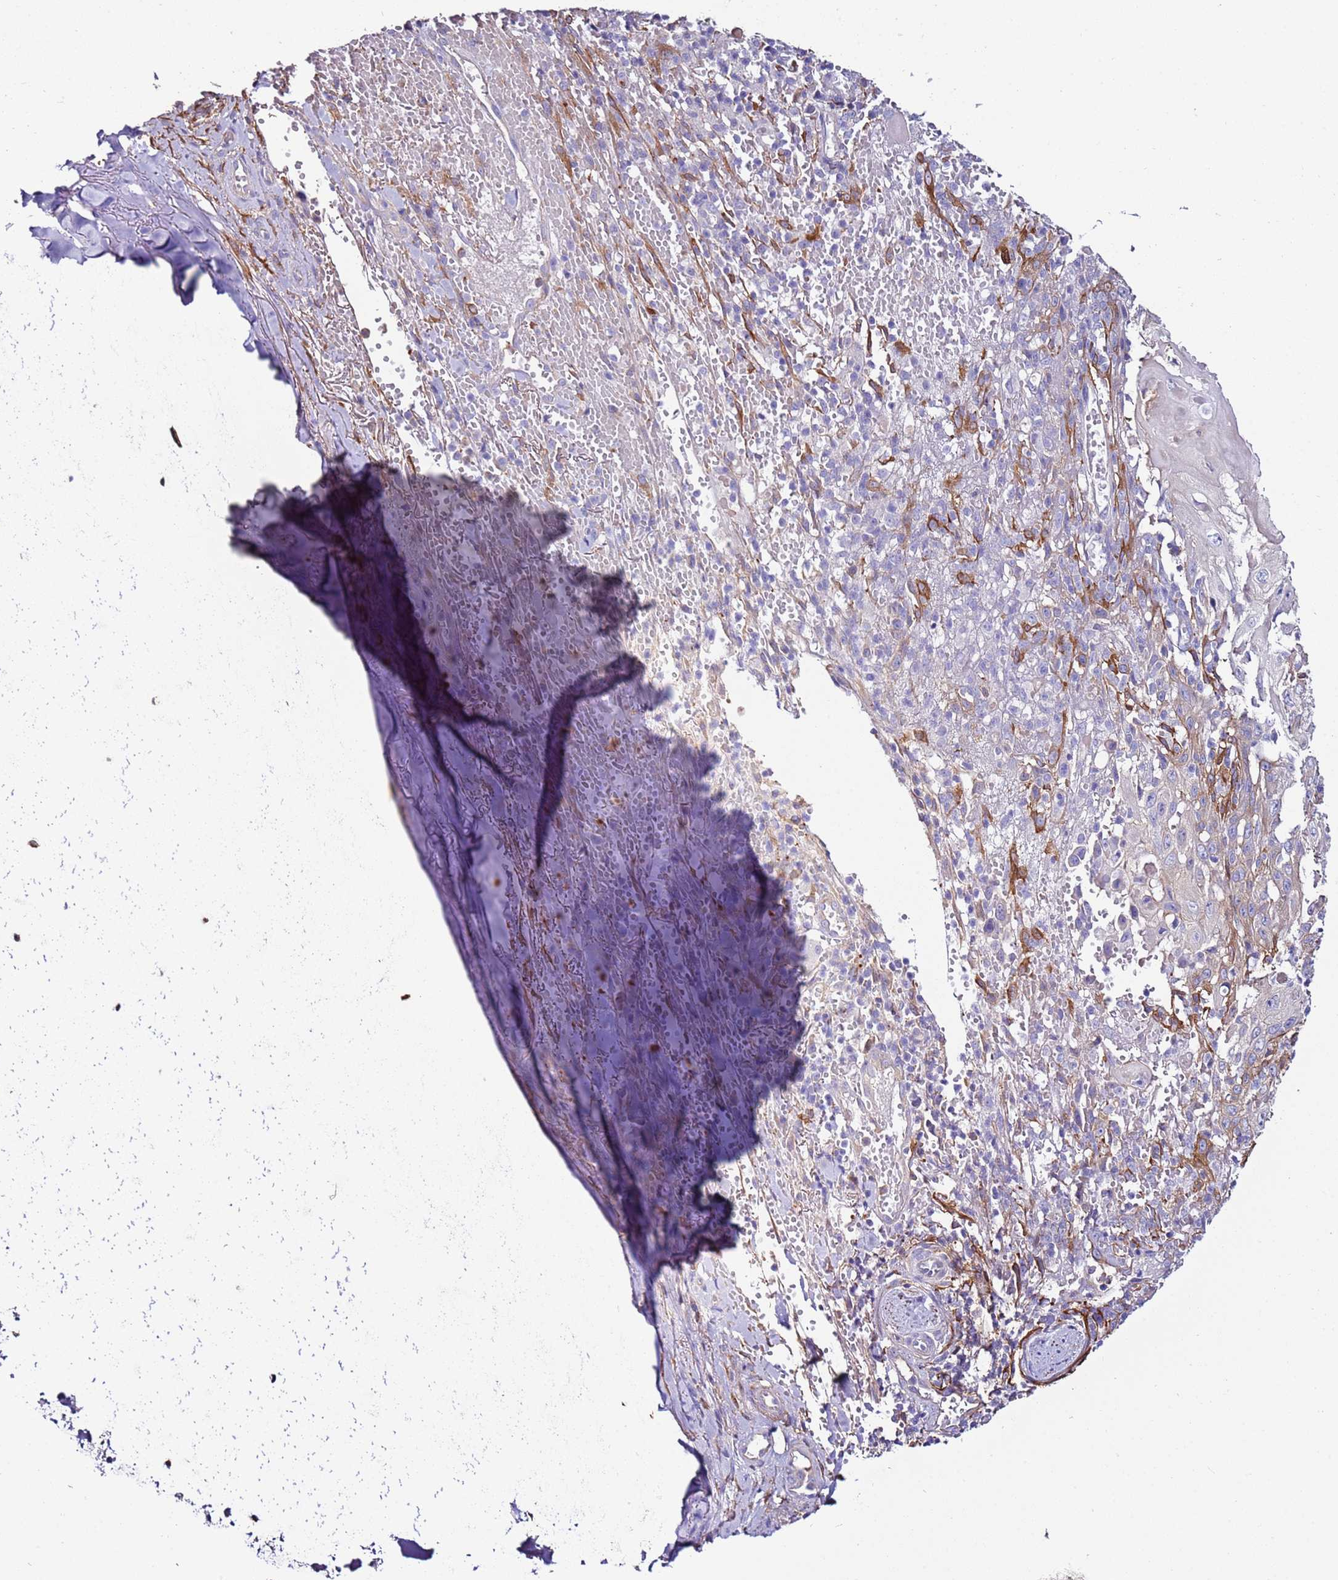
{"staining": {"intensity": "negative", "quantity": "none", "location": "none"}, "tissue": "skin cancer", "cell_type": "Tumor cells", "image_type": "cancer", "snomed": [{"axis": "morphology", "description": "Normal tissue, NOS"}, {"axis": "morphology", "description": "Squamous cell carcinoma, NOS"}, {"axis": "topography", "description": "Skin"}, {"axis": "topography", "description": "Cartilage tissue"}], "caption": "Immunohistochemistry (IHC) histopathology image of neoplastic tissue: skin squamous cell carcinoma stained with DAB (3,3'-diaminobenzidine) shows no significant protein staining in tumor cells.", "gene": "FAM174C", "patient": {"sex": "female", "age": 79}}